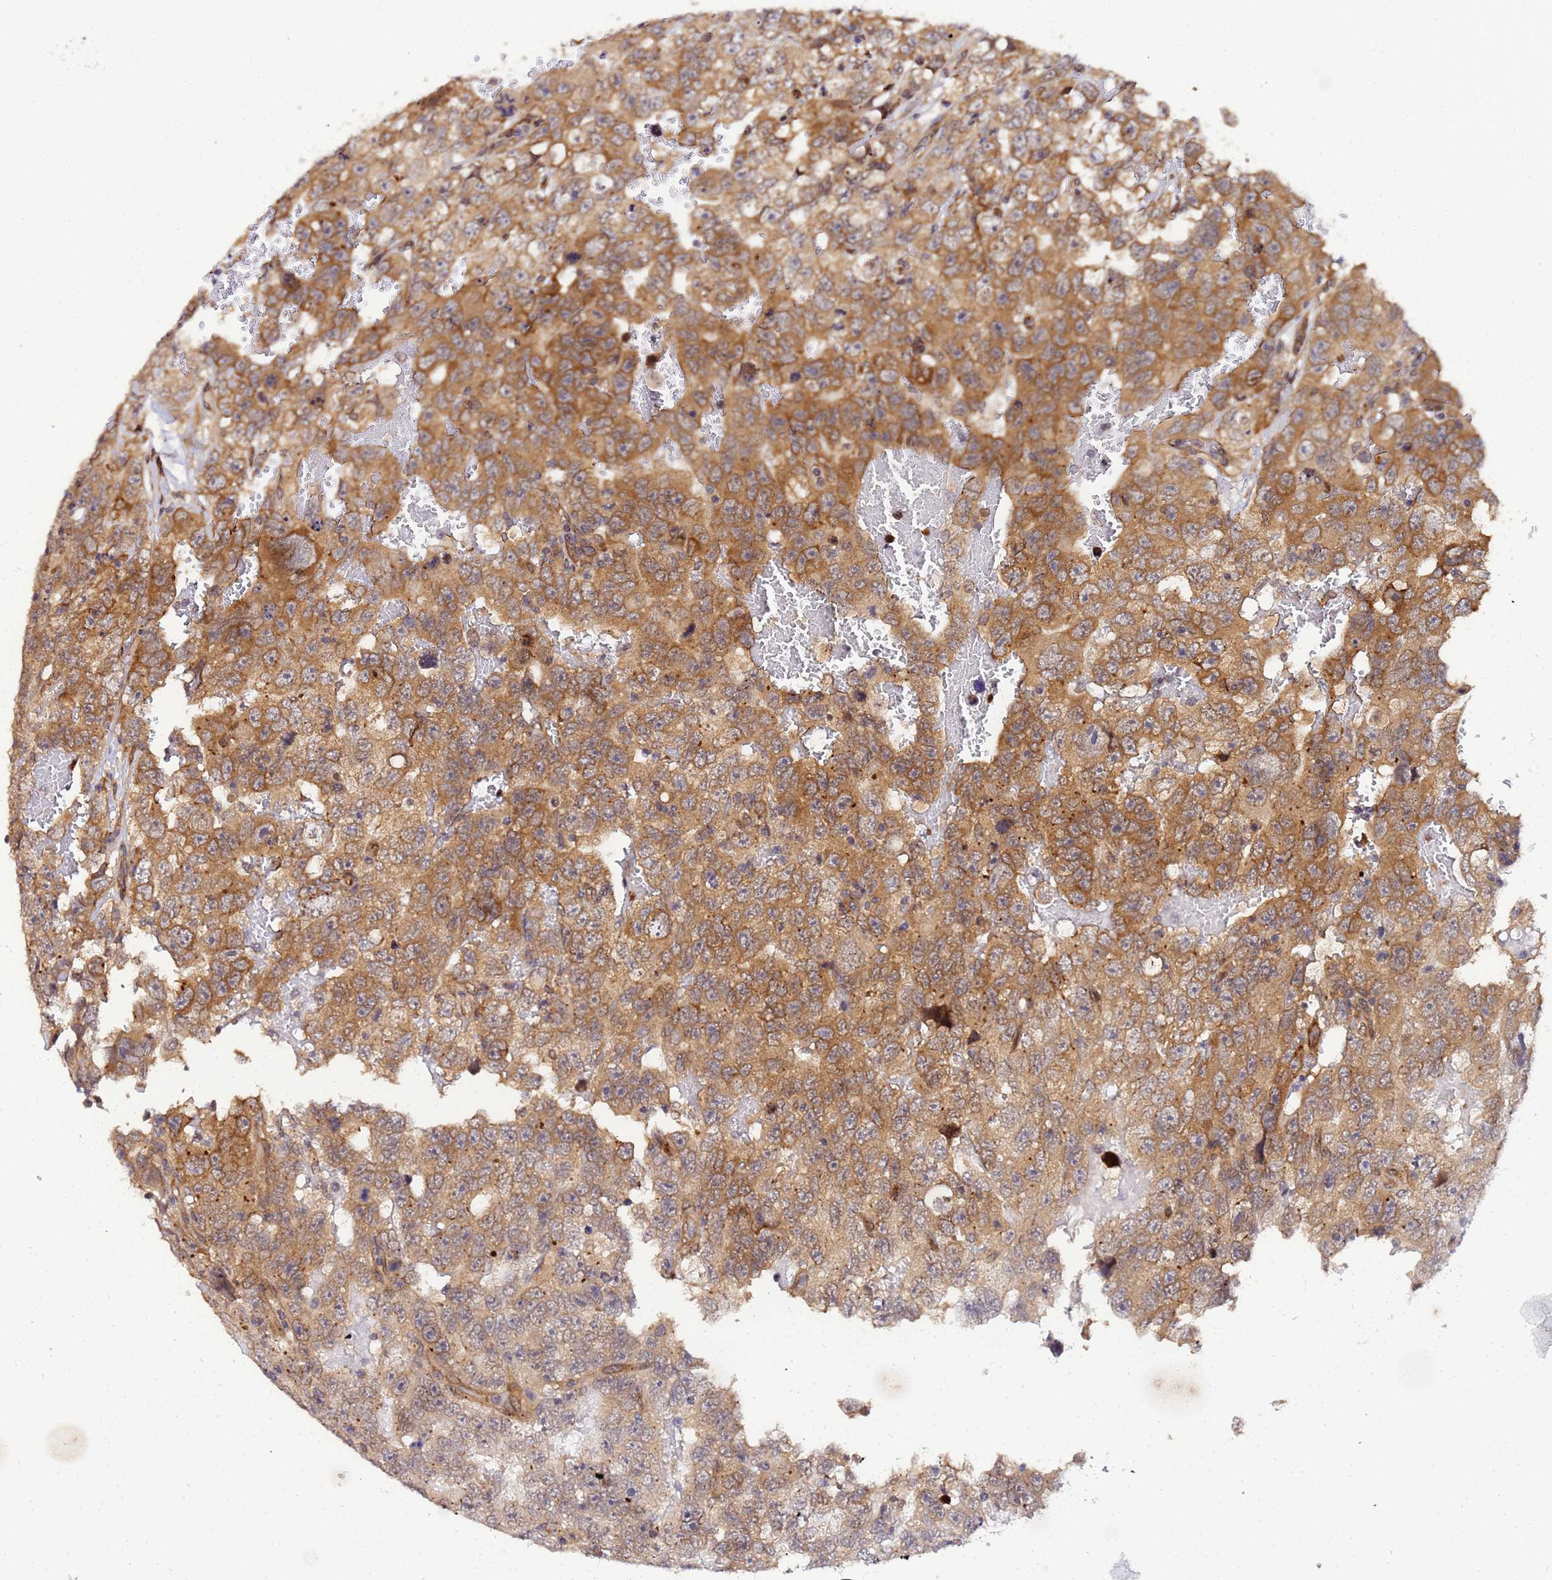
{"staining": {"intensity": "moderate", "quantity": ">75%", "location": "cytoplasmic/membranous"}, "tissue": "testis cancer", "cell_type": "Tumor cells", "image_type": "cancer", "snomed": [{"axis": "morphology", "description": "Carcinoma, Embryonal, NOS"}, {"axis": "topography", "description": "Testis"}], "caption": "An immunohistochemistry (IHC) photomicrograph of tumor tissue is shown. Protein staining in brown labels moderate cytoplasmic/membranous positivity in testis embryonal carcinoma within tumor cells.", "gene": "UNC93B1", "patient": {"sex": "male", "age": 45}}